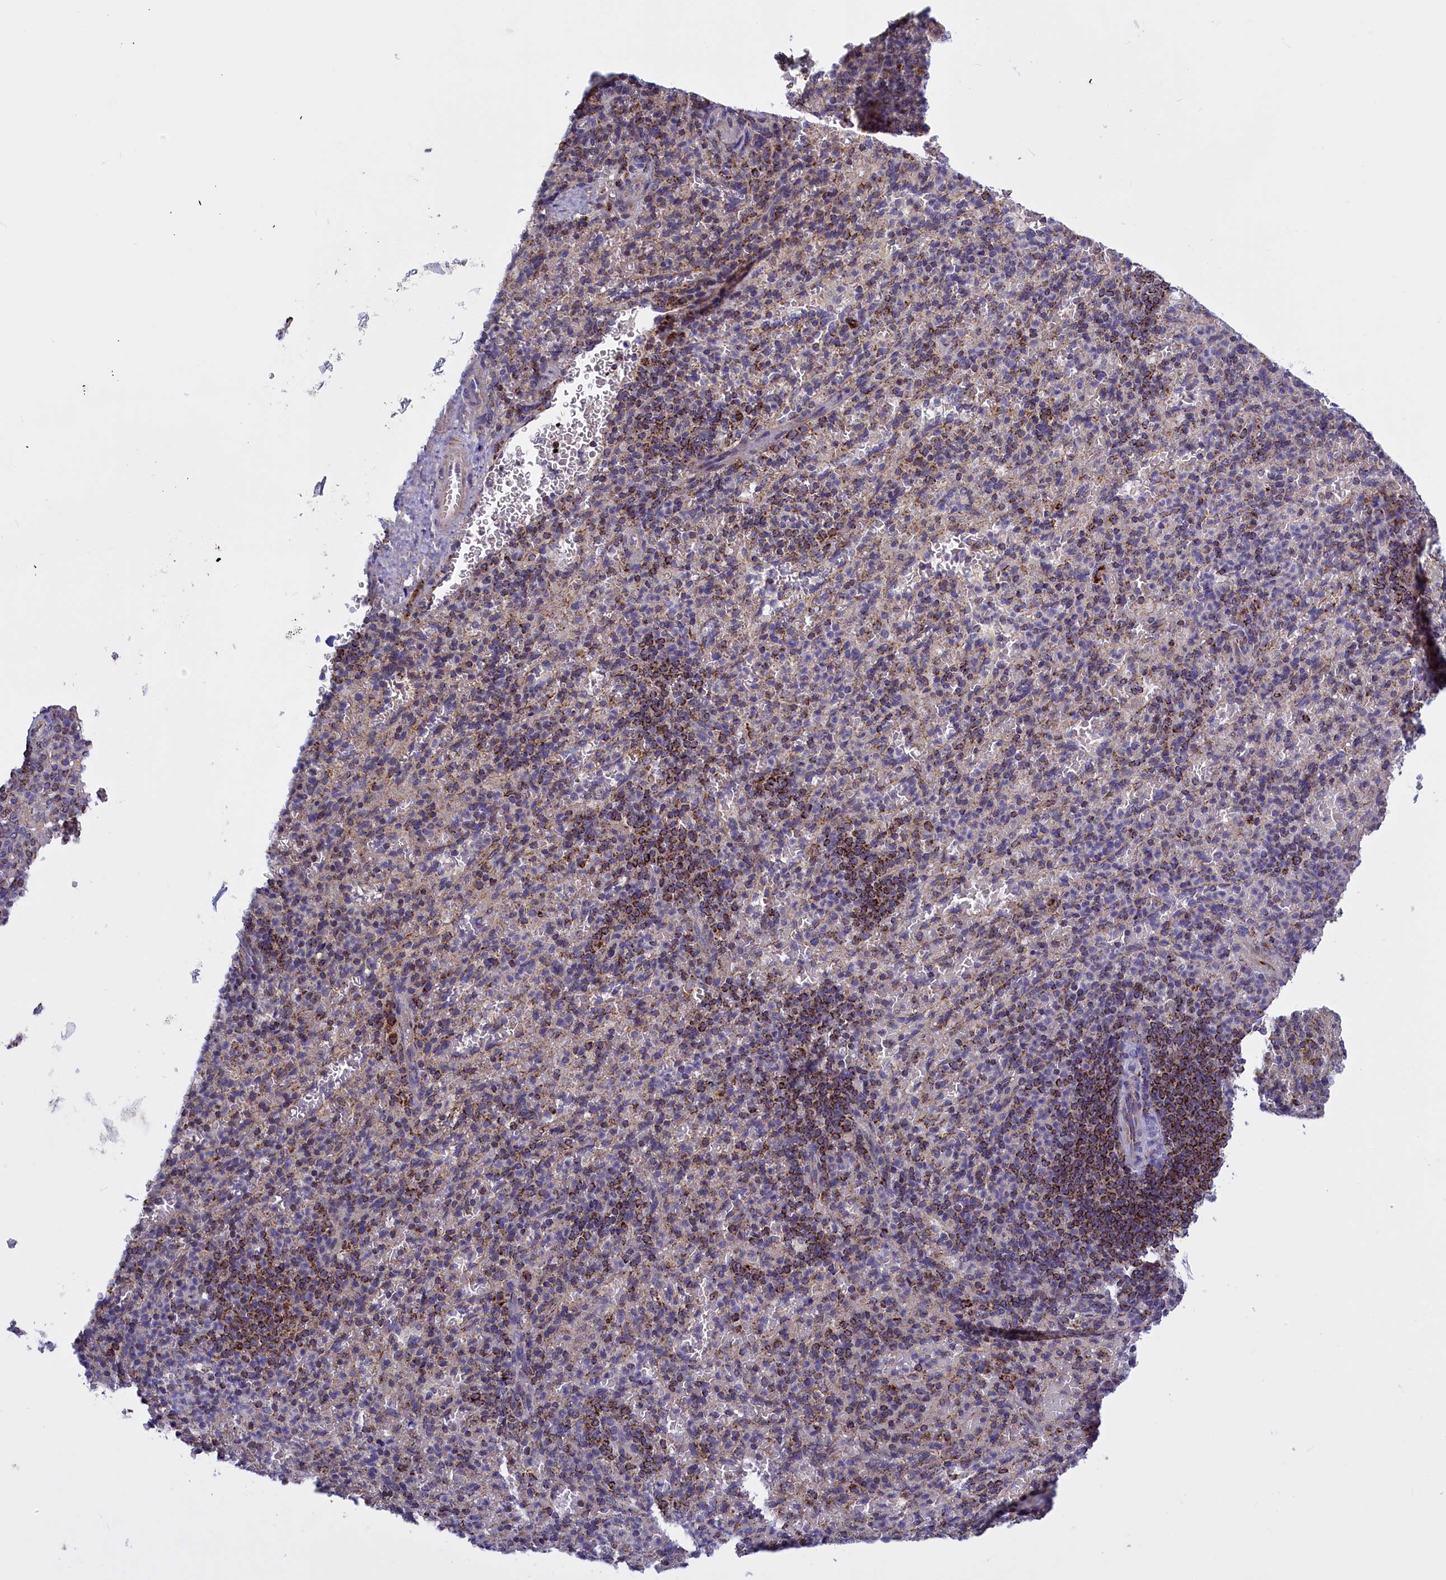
{"staining": {"intensity": "moderate", "quantity": "<25%", "location": "cytoplasmic/membranous"}, "tissue": "spleen", "cell_type": "Cells in red pulp", "image_type": "normal", "snomed": [{"axis": "morphology", "description": "Normal tissue, NOS"}, {"axis": "topography", "description": "Spleen"}], "caption": "Protein expression by IHC reveals moderate cytoplasmic/membranous staining in approximately <25% of cells in red pulp in unremarkable spleen.", "gene": "IFT122", "patient": {"sex": "female", "age": 74}}